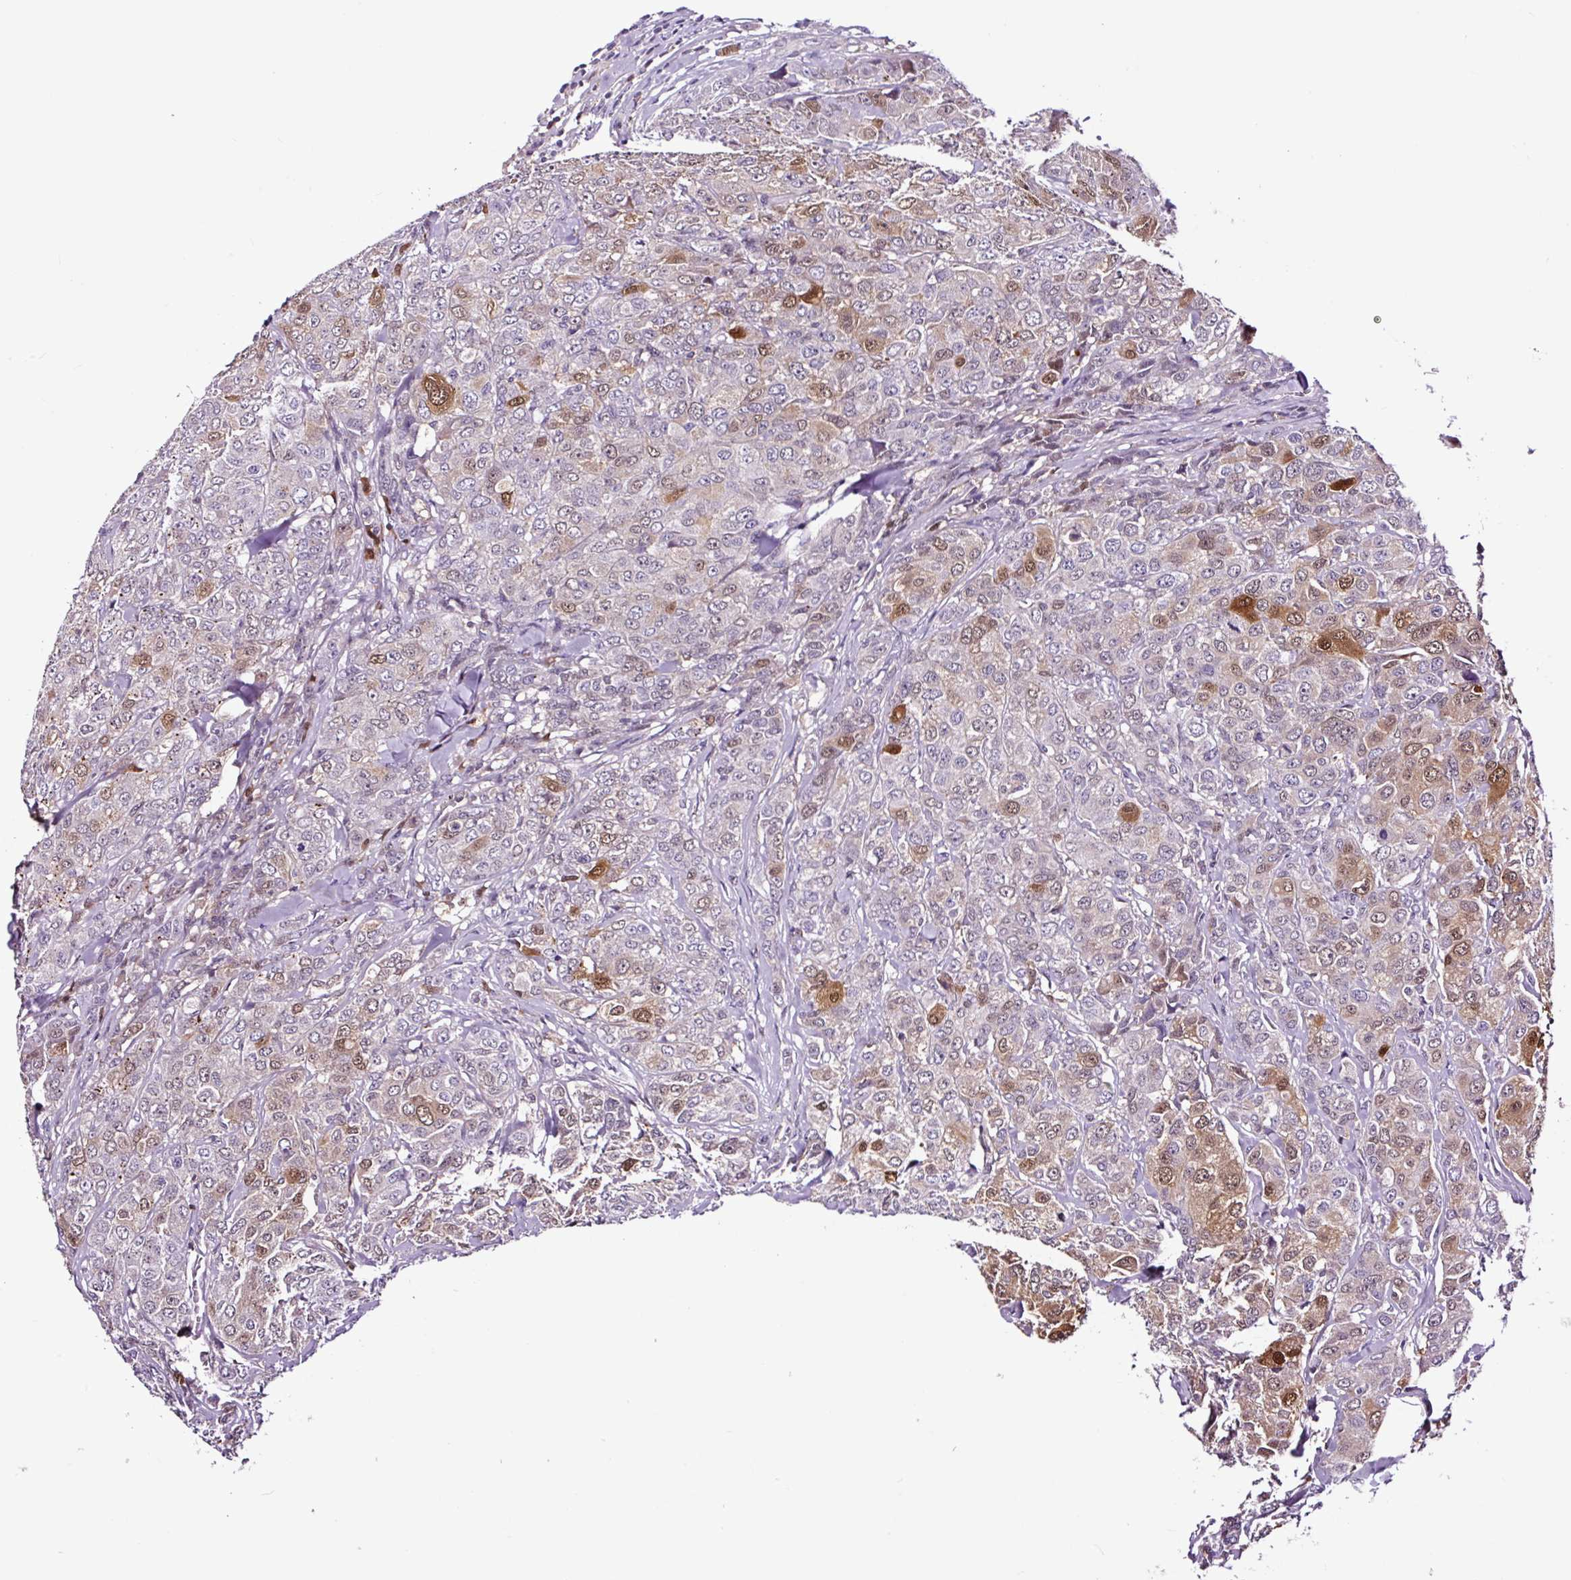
{"staining": {"intensity": "moderate", "quantity": "25%-75%", "location": "nuclear"}, "tissue": "breast cancer", "cell_type": "Tumor cells", "image_type": "cancer", "snomed": [{"axis": "morphology", "description": "Duct carcinoma"}, {"axis": "topography", "description": "Breast"}], "caption": "Breast cancer (invasive ductal carcinoma) stained for a protein displays moderate nuclear positivity in tumor cells. The protein of interest is shown in brown color, while the nuclei are stained blue.", "gene": "TAFA3", "patient": {"sex": "female", "age": 43}}